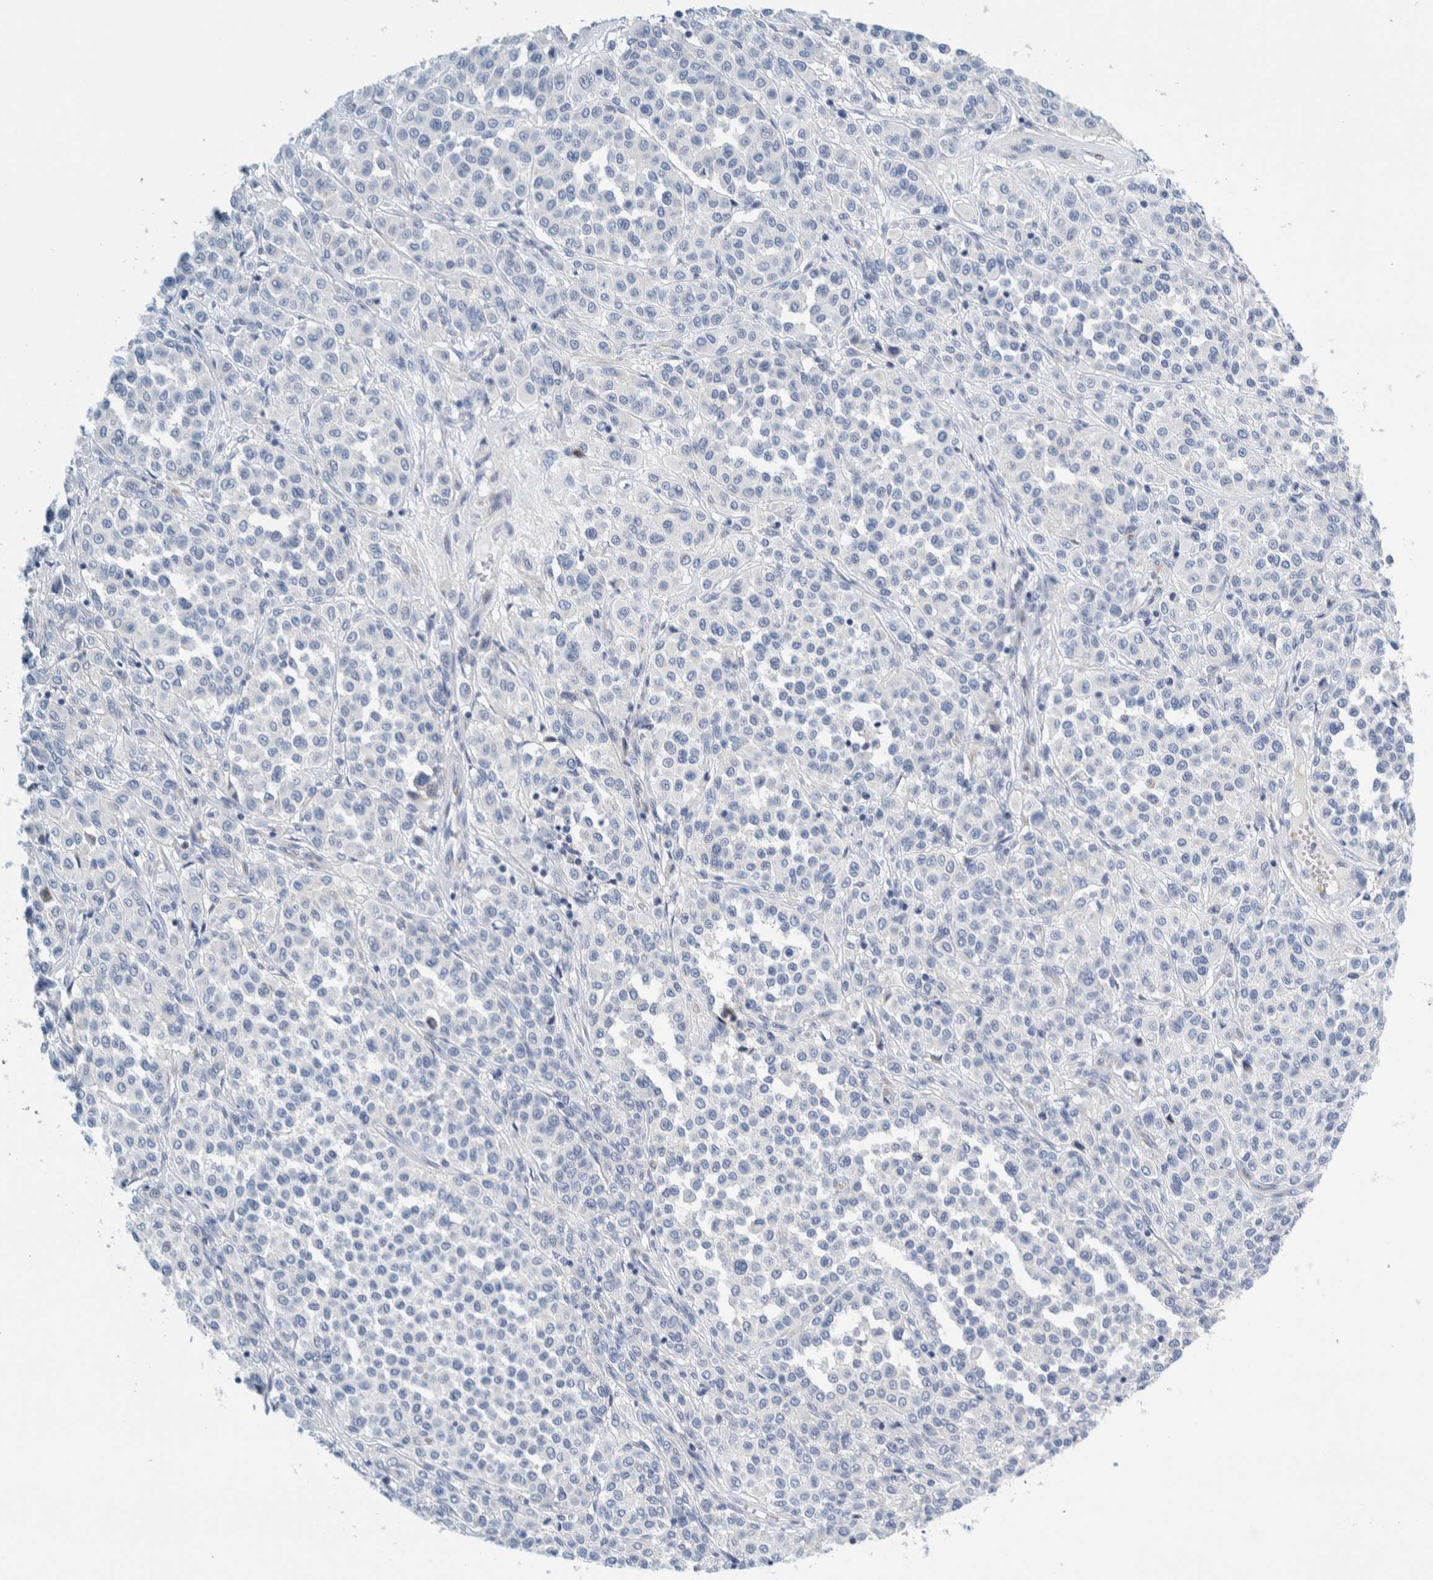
{"staining": {"intensity": "negative", "quantity": "none", "location": "none"}, "tissue": "melanoma", "cell_type": "Tumor cells", "image_type": "cancer", "snomed": [{"axis": "morphology", "description": "Malignant melanoma, Metastatic site"}, {"axis": "topography", "description": "Pancreas"}], "caption": "The IHC photomicrograph has no significant expression in tumor cells of malignant melanoma (metastatic site) tissue.", "gene": "MOG", "patient": {"sex": "female", "age": 30}}